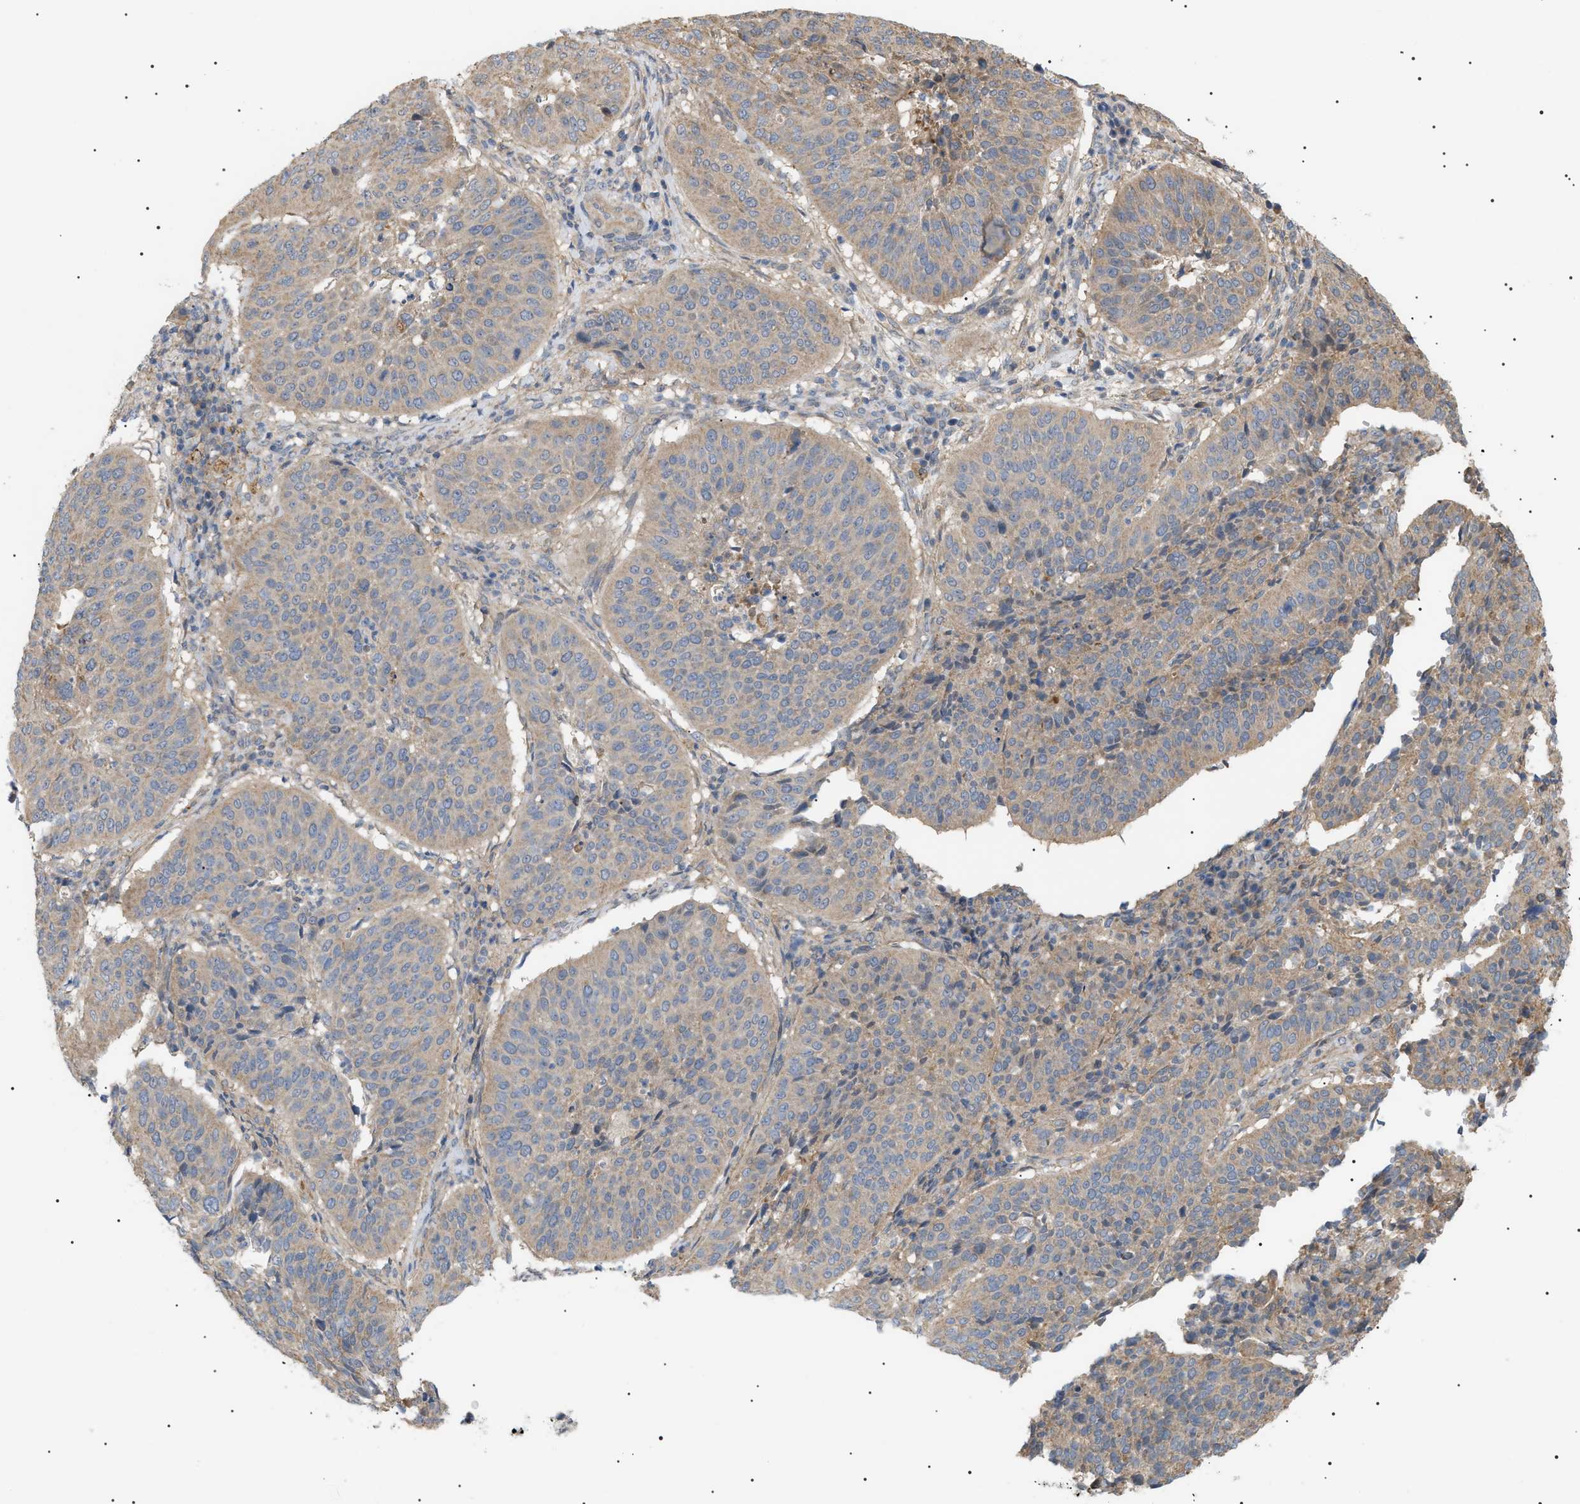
{"staining": {"intensity": "weak", "quantity": ">75%", "location": "cytoplasmic/membranous"}, "tissue": "cervical cancer", "cell_type": "Tumor cells", "image_type": "cancer", "snomed": [{"axis": "morphology", "description": "Normal tissue, NOS"}, {"axis": "morphology", "description": "Squamous cell carcinoma, NOS"}, {"axis": "topography", "description": "Cervix"}], "caption": "A brown stain shows weak cytoplasmic/membranous expression of a protein in cervical cancer (squamous cell carcinoma) tumor cells. Using DAB (3,3'-diaminobenzidine) (brown) and hematoxylin (blue) stains, captured at high magnification using brightfield microscopy.", "gene": "IRS2", "patient": {"sex": "female", "age": 39}}